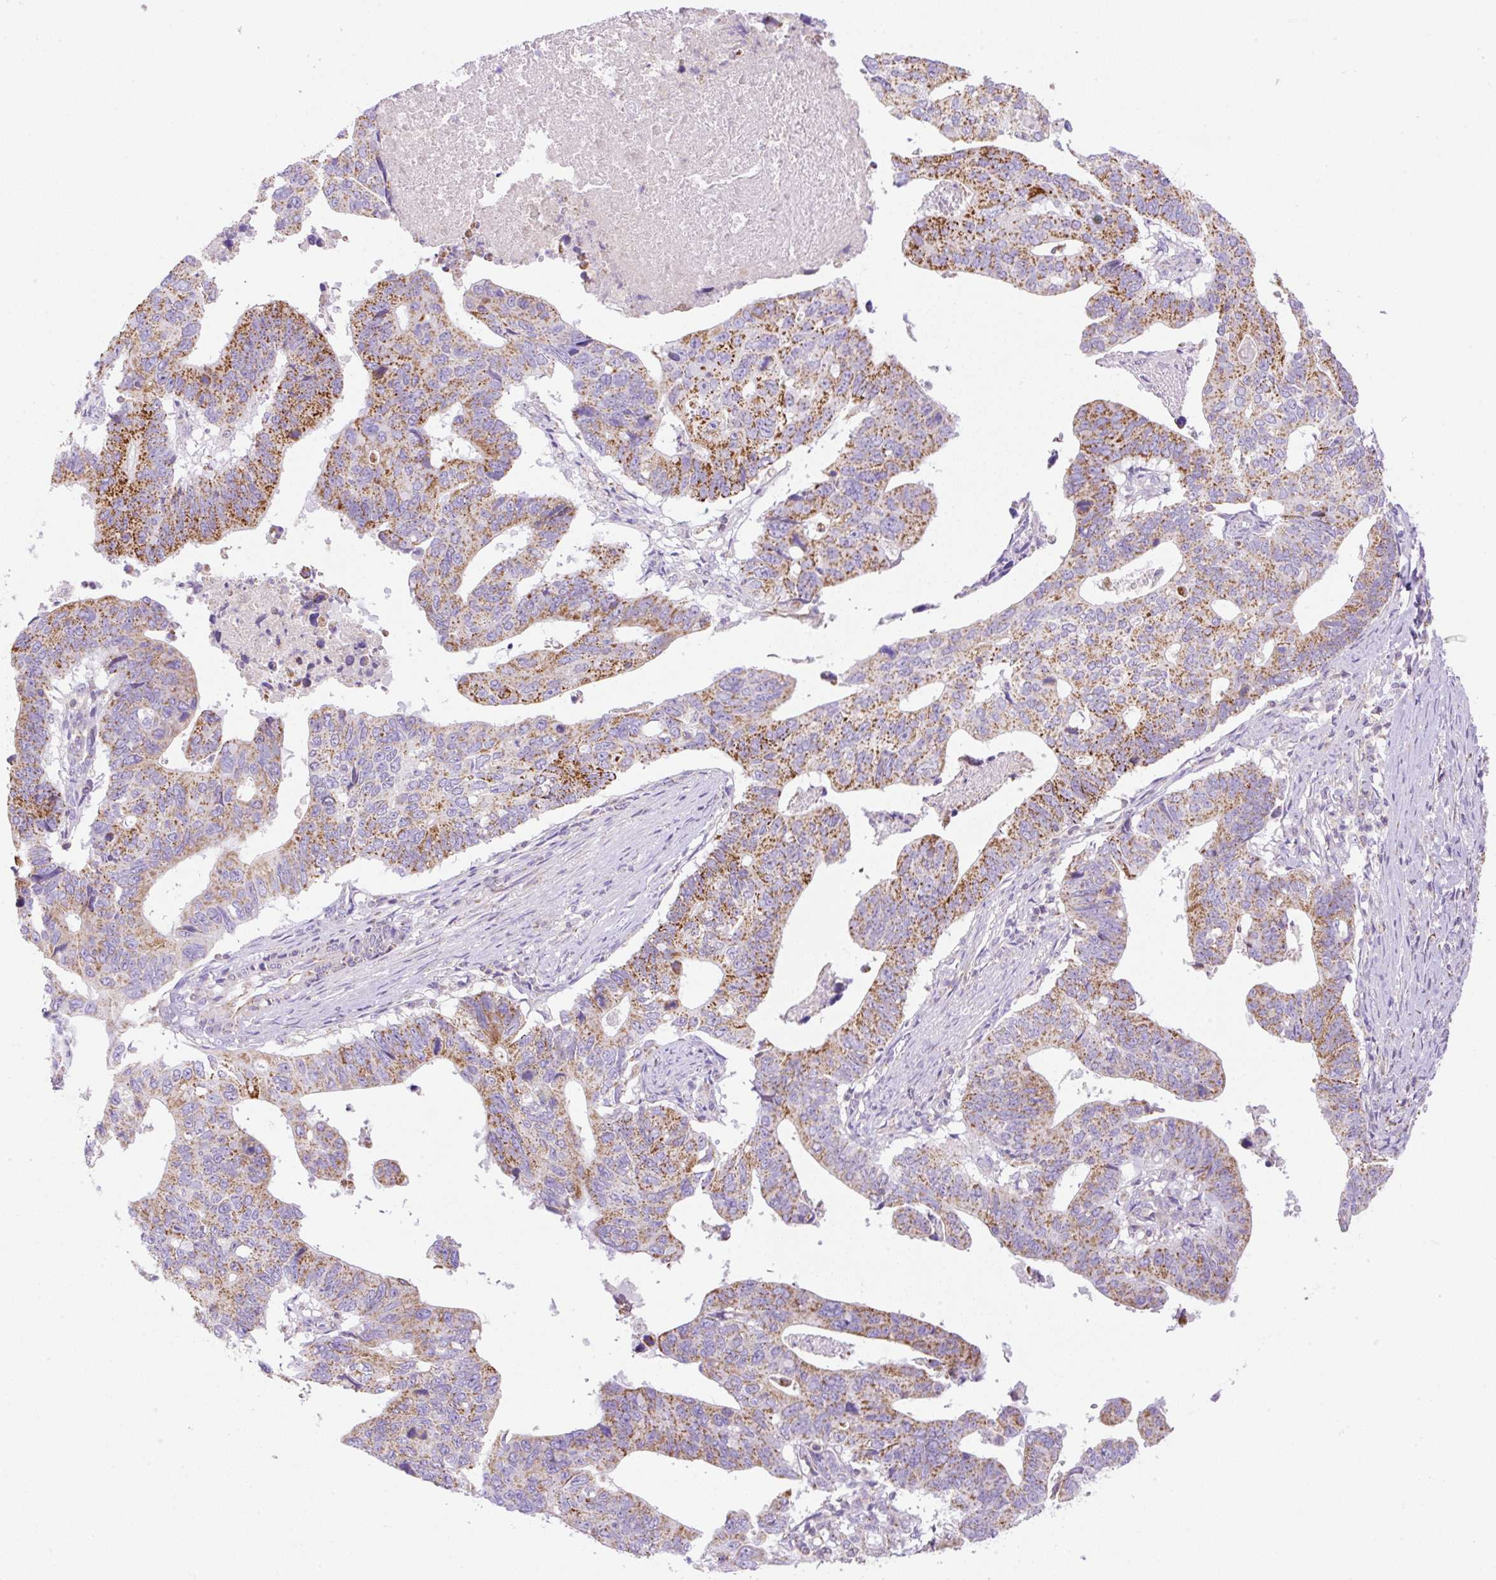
{"staining": {"intensity": "moderate", "quantity": "25%-75%", "location": "cytoplasmic/membranous"}, "tissue": "stomach cancer", "cell_type": "Tumor cells", "image_type": "cancer", "snomed": [{"axis": "morphology", "description": "Adenocarcinoma, NOS"}, {"axis": "topography", "description": "Stomach"}], "caption": "A medium amount of moderate cytoplasmic/membranous expression is appreciated in about 25%-75% of tumor cells in stomach cancer tissue.", "gene": "NF1", "patient": {"sex": "male", "age": 59}}